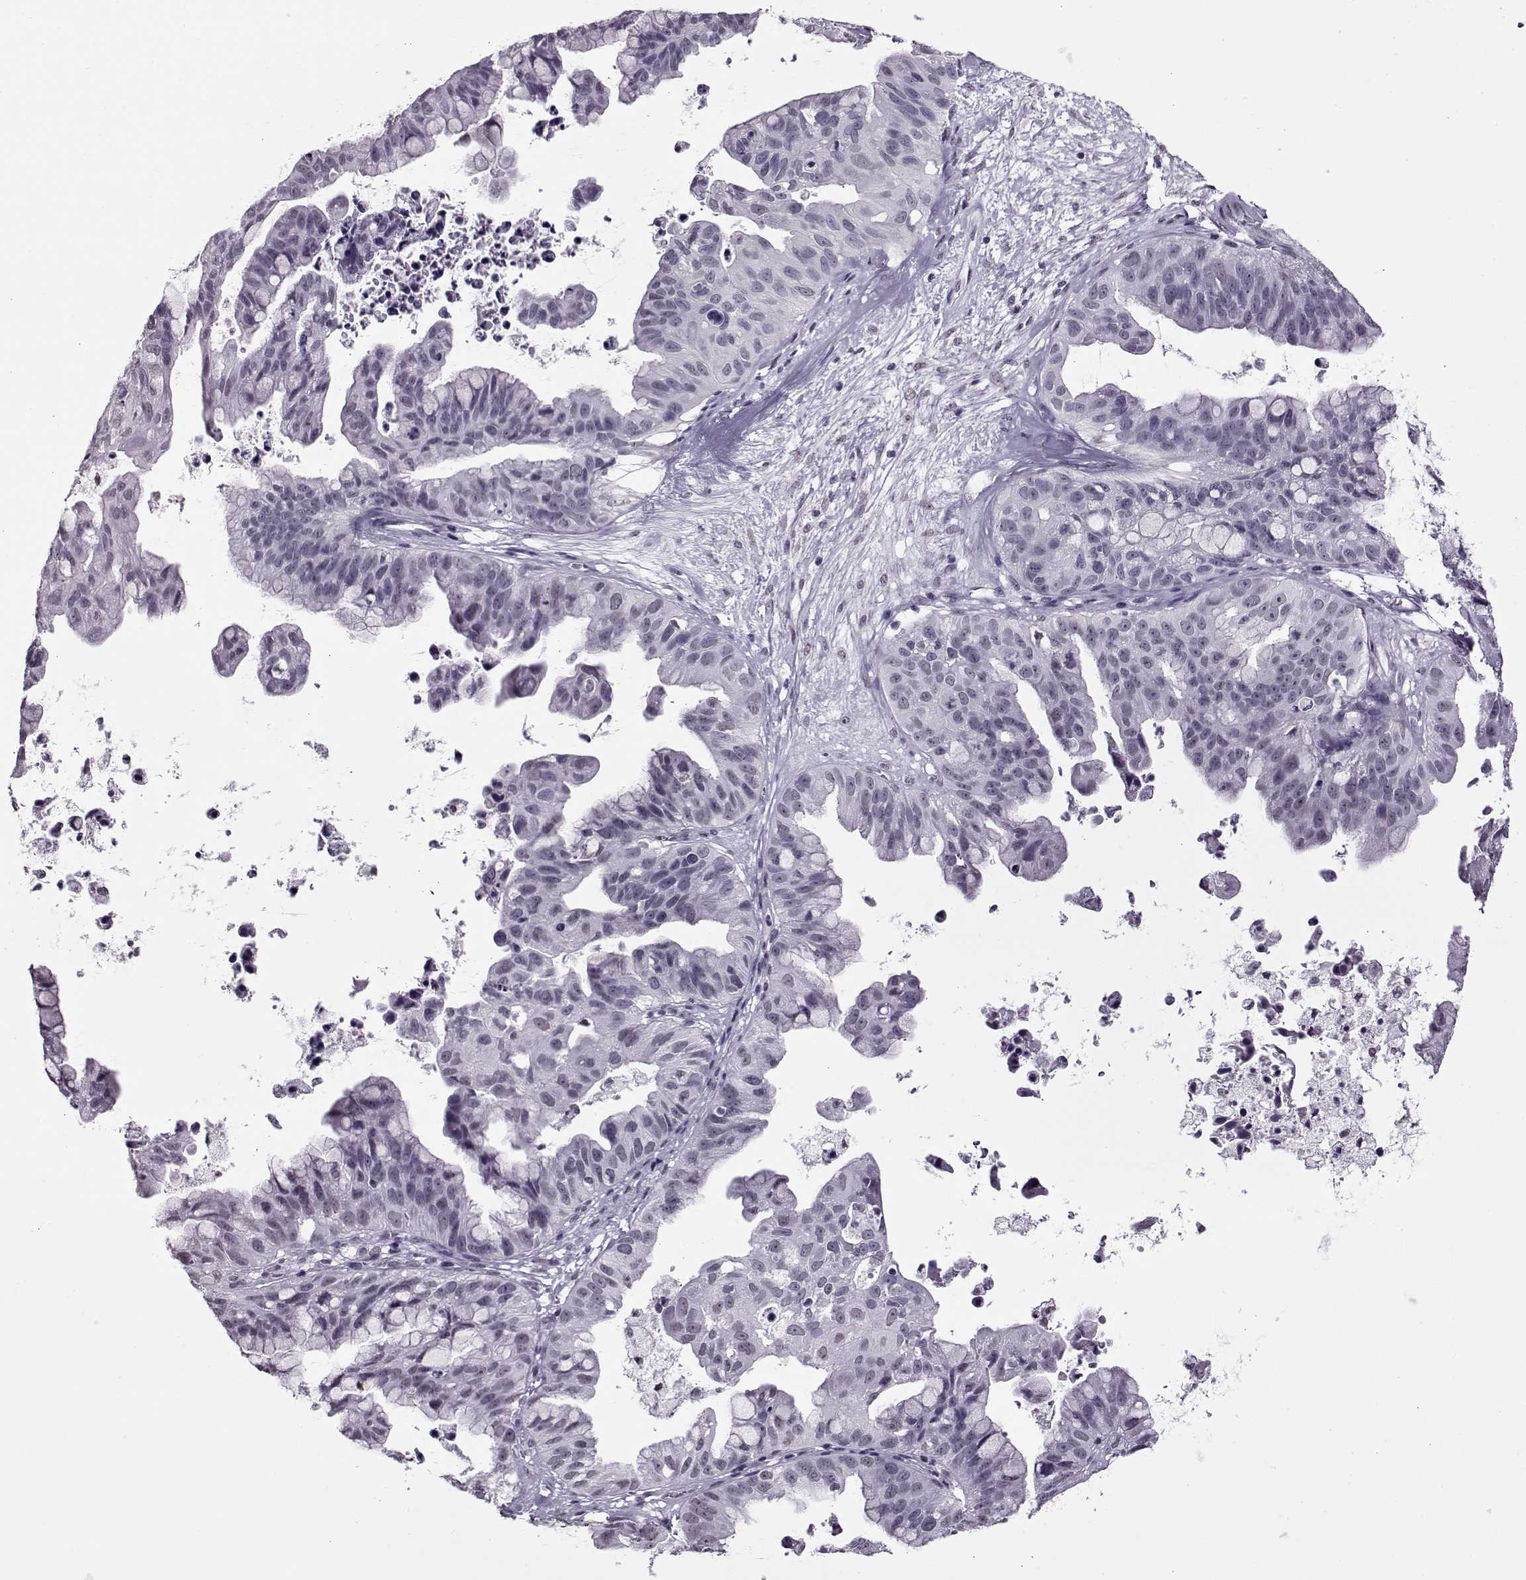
{"staining": {"intensity": "negative", "quantity": "none", "location": "none"}, "tissue": "ovarian cancer", "cell_type": "Tumor cells", "image_type": "cancer", "snomed": [{"axis": "morphology", "description": "Cystadenocarcinoma, mucinous, NOS"}, {"axis": "topography", "description": "Ovary"}], "caption": "There is no significant expression in tumor cells of ovarian cancer (mucinous cystadenocarcinoma). The staining is performed using DAB brown chromogen with nuclei counter-stained in using hematoxylin.", "gene": "PRMT8", "patient": {"sex": "female", "age": 76}}